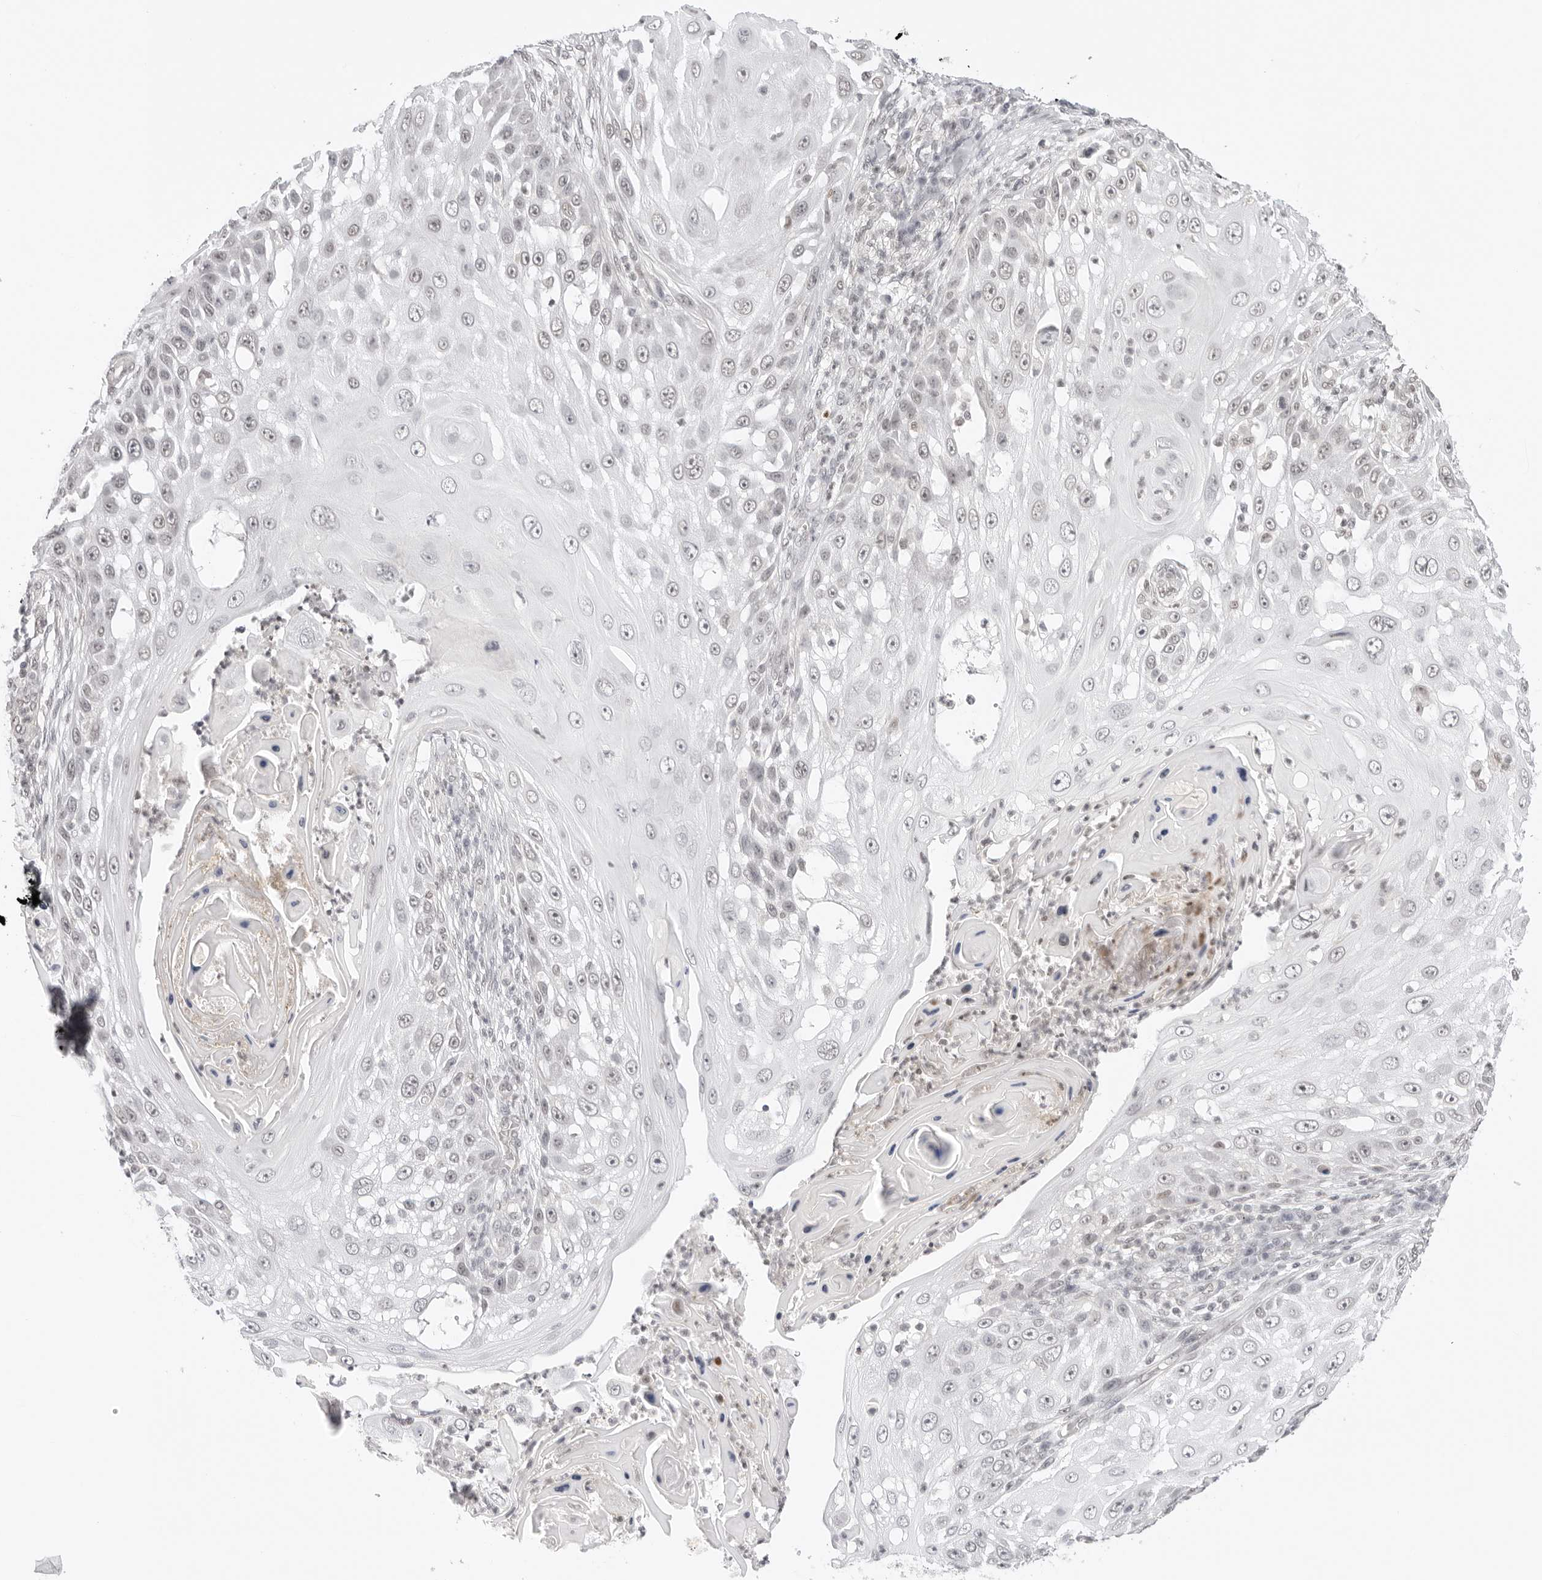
{"staining": {"intensity": "negative", "quantity": "none", "location": "none"}, "tissue": "skin cancer", "cell_type": "Tumor cells", "image_type": "cancer", "snomed": [{"axis": "morphology", "description": "Squamous cell carcinoma, NOS"}, {"axis": "topography", "description": "Skin"}], "caption": "Skin cancer was stained to show a protein in brown. There is no significant staining in tumor cells. Nuclei are stained in blue.", "gene": "TCIM", "patient": {"sex": "female", "age": 44}}